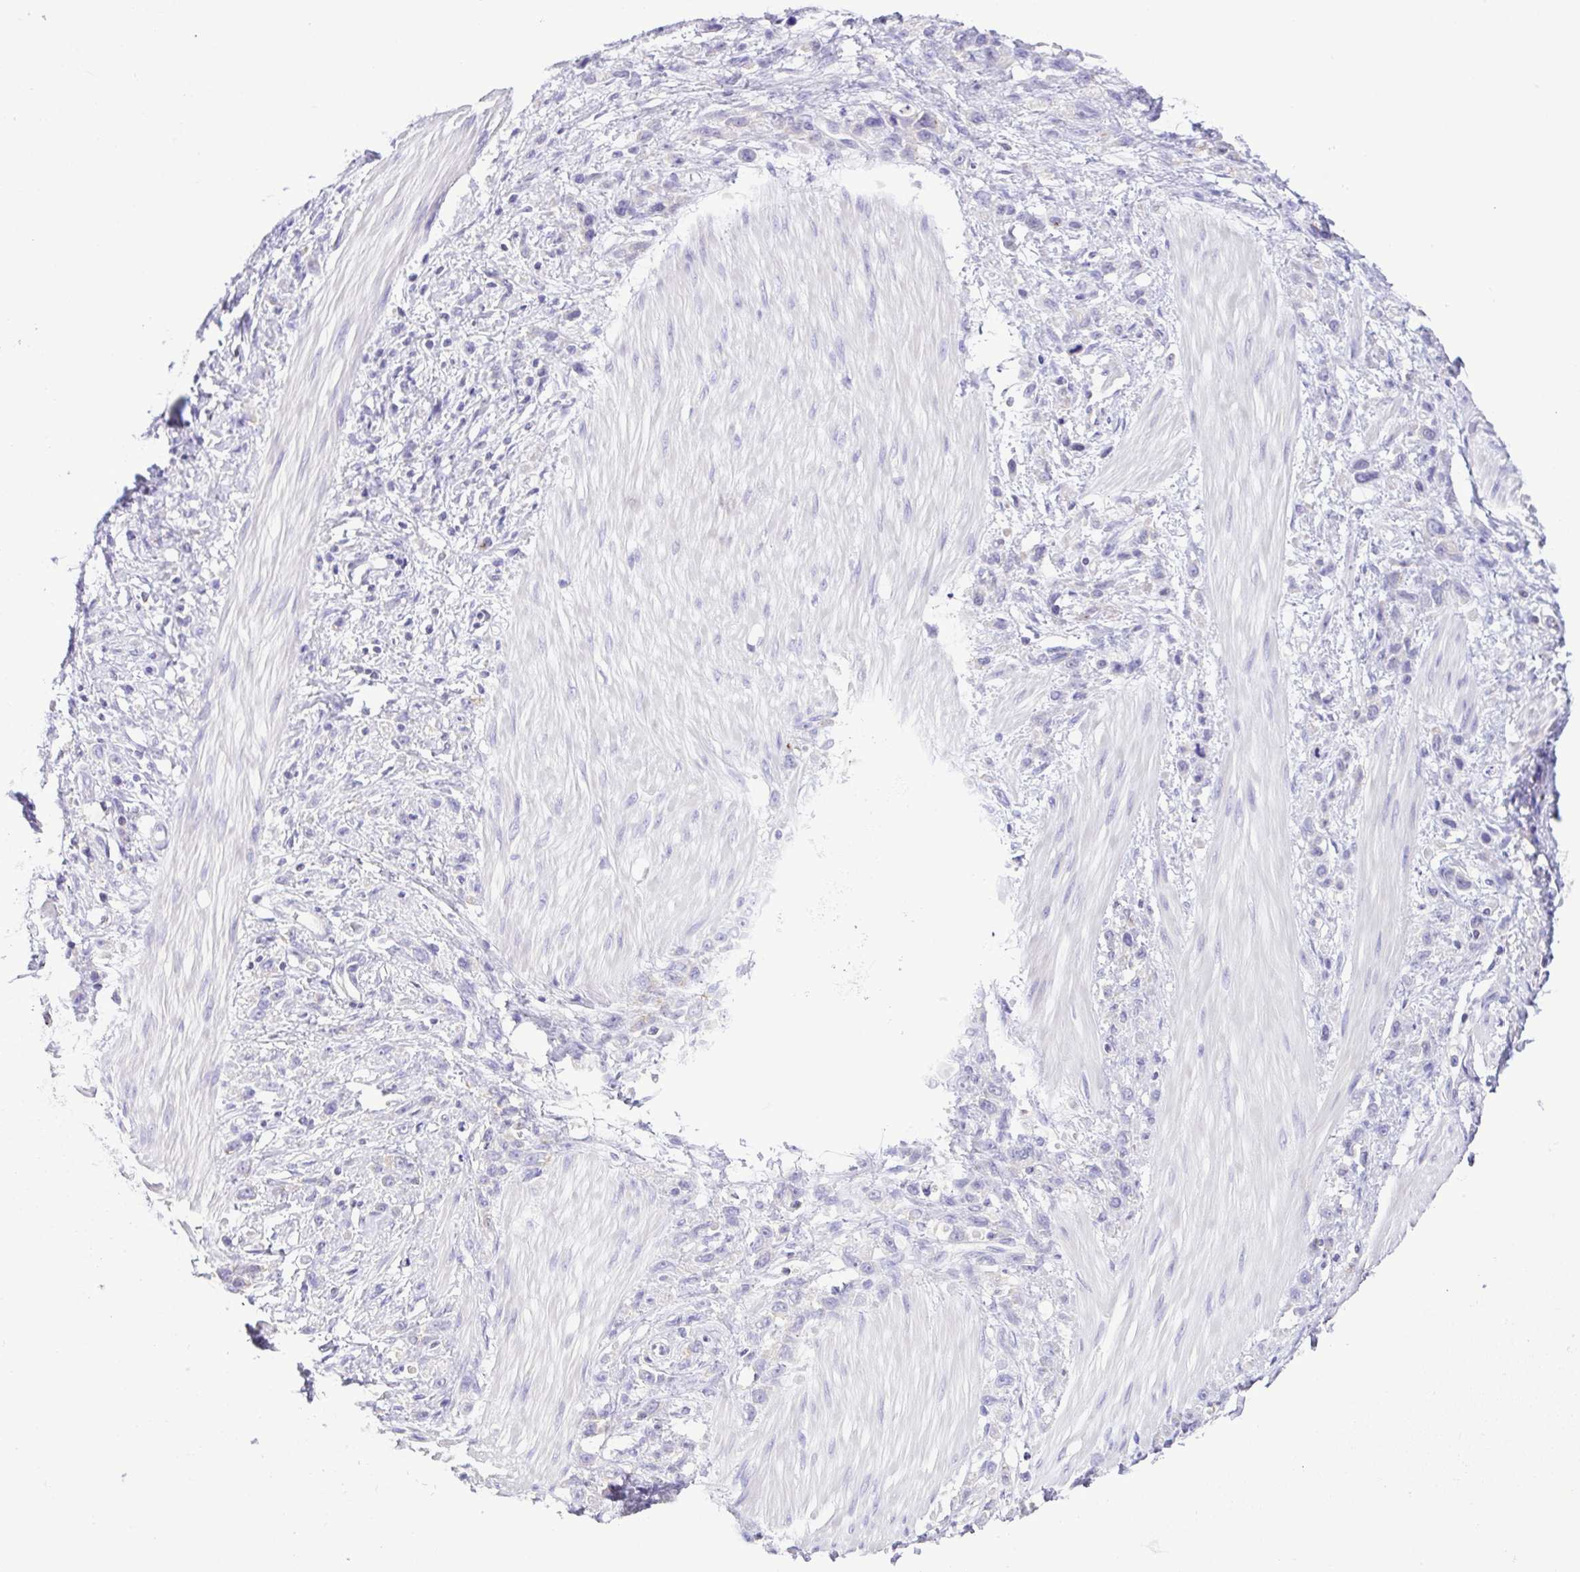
{"staining": {"intensity": "negative", "quantity": "none", "location": "none"}, "tissue": "stomach cancer", "cell_type": "Tumor cells", "image_type": "cancer", "snomed": [{"axis": "morphology", "description": "Adenocarcinoma, NOS"}, {"axis": "topography", "description": "Stomach"}], "caption": "This is a micrograph of immunohistochemistry staining of stomach cancer, which shows no expression in tumor cells. Nuclei are stained in blue.", "gene": "CYP17A1", "patient": {"sex": "male", "age": 47}}